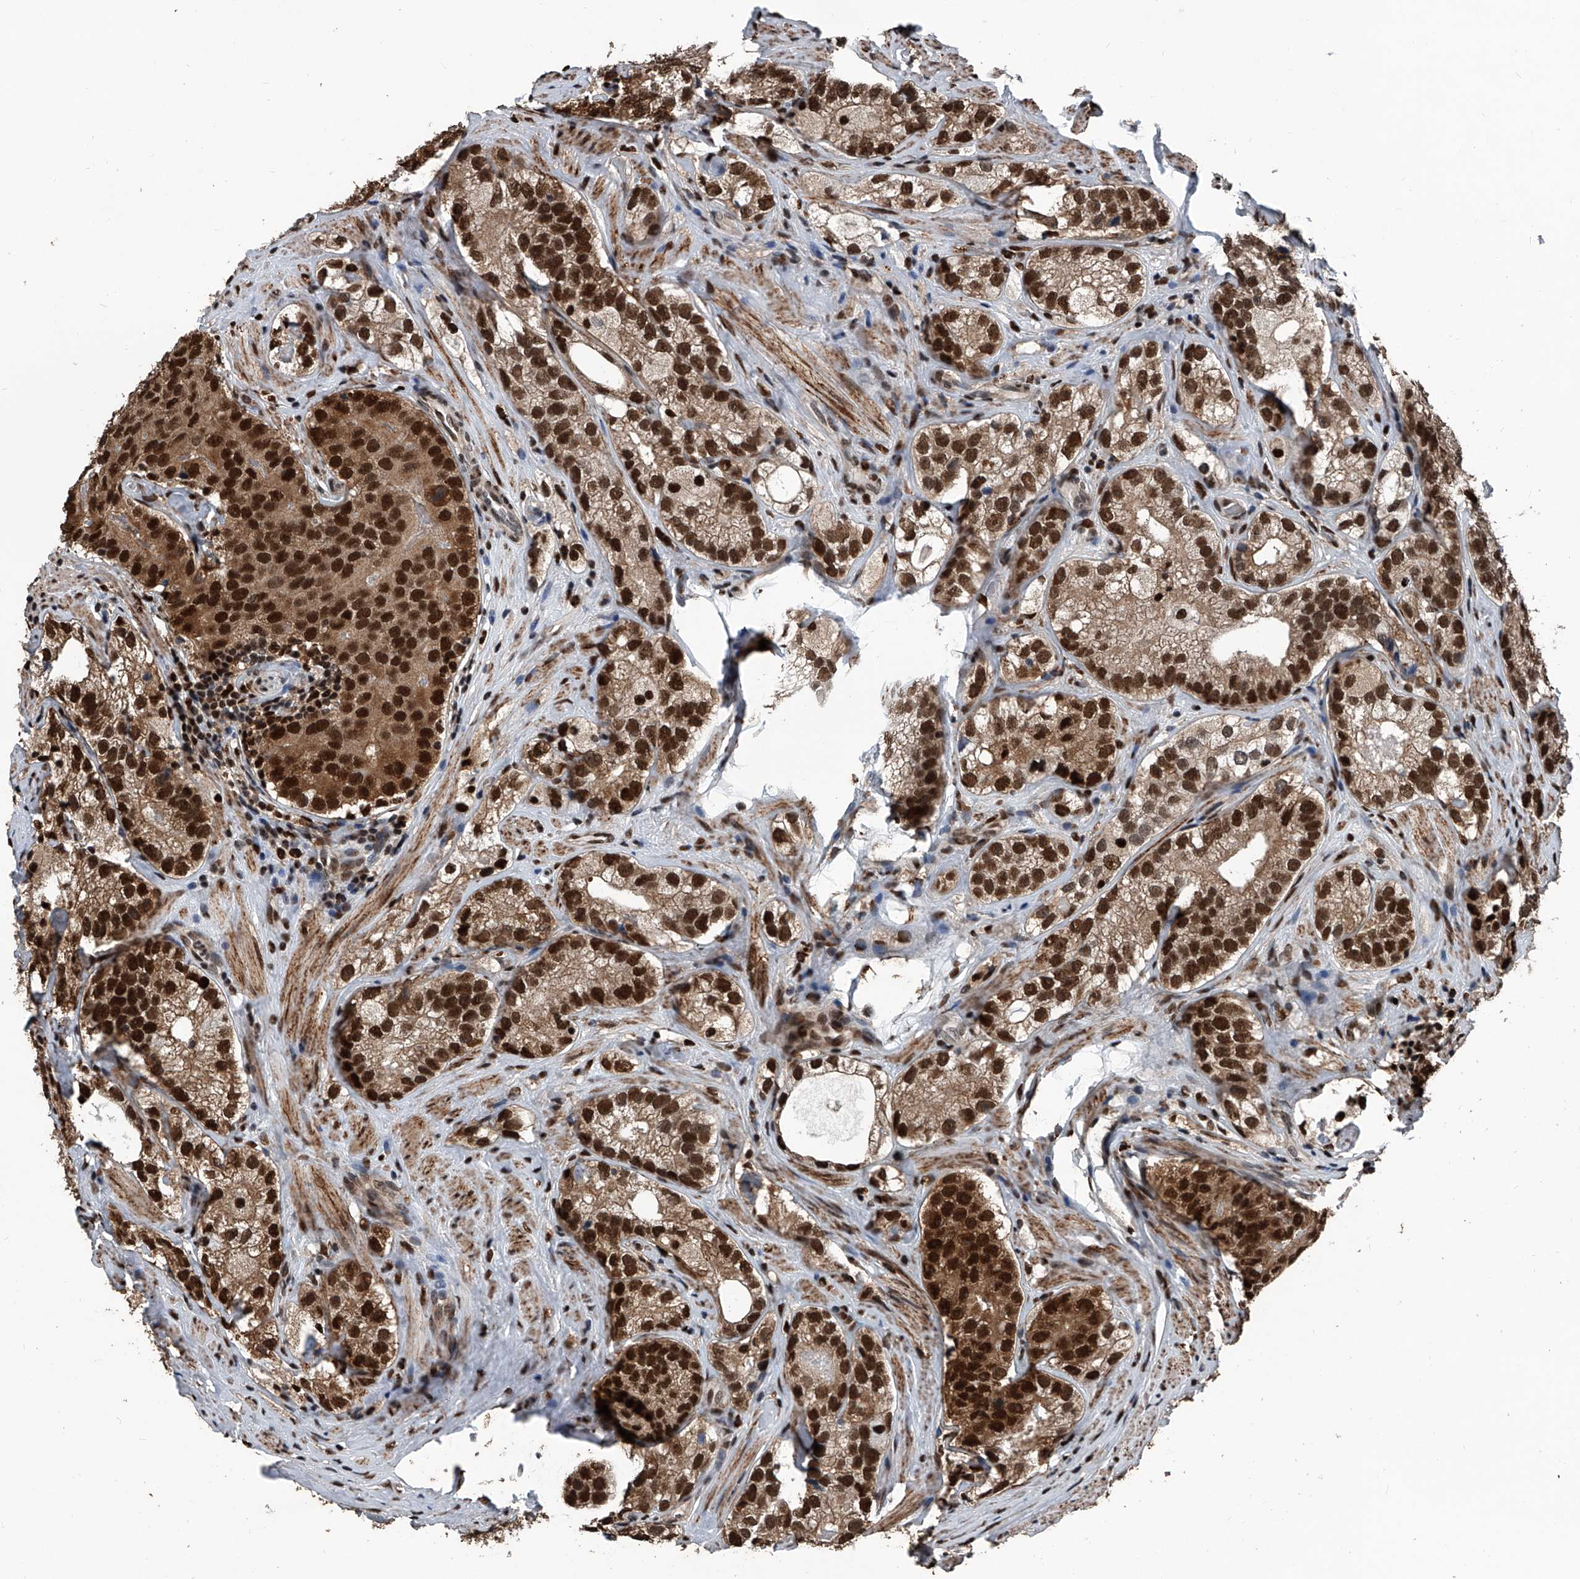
{"staining": {"intensity": "strong", "quantity": ">75%", "location": "cytoplasmic/membranous,nuclear"}, "tissue": "prostate cancer", "cell_type": "Tumor cells", "image_type": "cancer", "snomed": [{"axis": "morphology", "description": "Adenocarcinoma, High grade"}, {"axis": "topography", "description": "Prostate"}], "caption": "A photomicrograph of human prostate cancer stained for a protein shows strong cytoplasmic/membranous and nuclear brown staining in tumor cells. Immunohistochemistry stains the protein in brown and the nuclei are stained blue.", "gene": "FKBP5", "patient": {"sex": "male", "age": 56}}